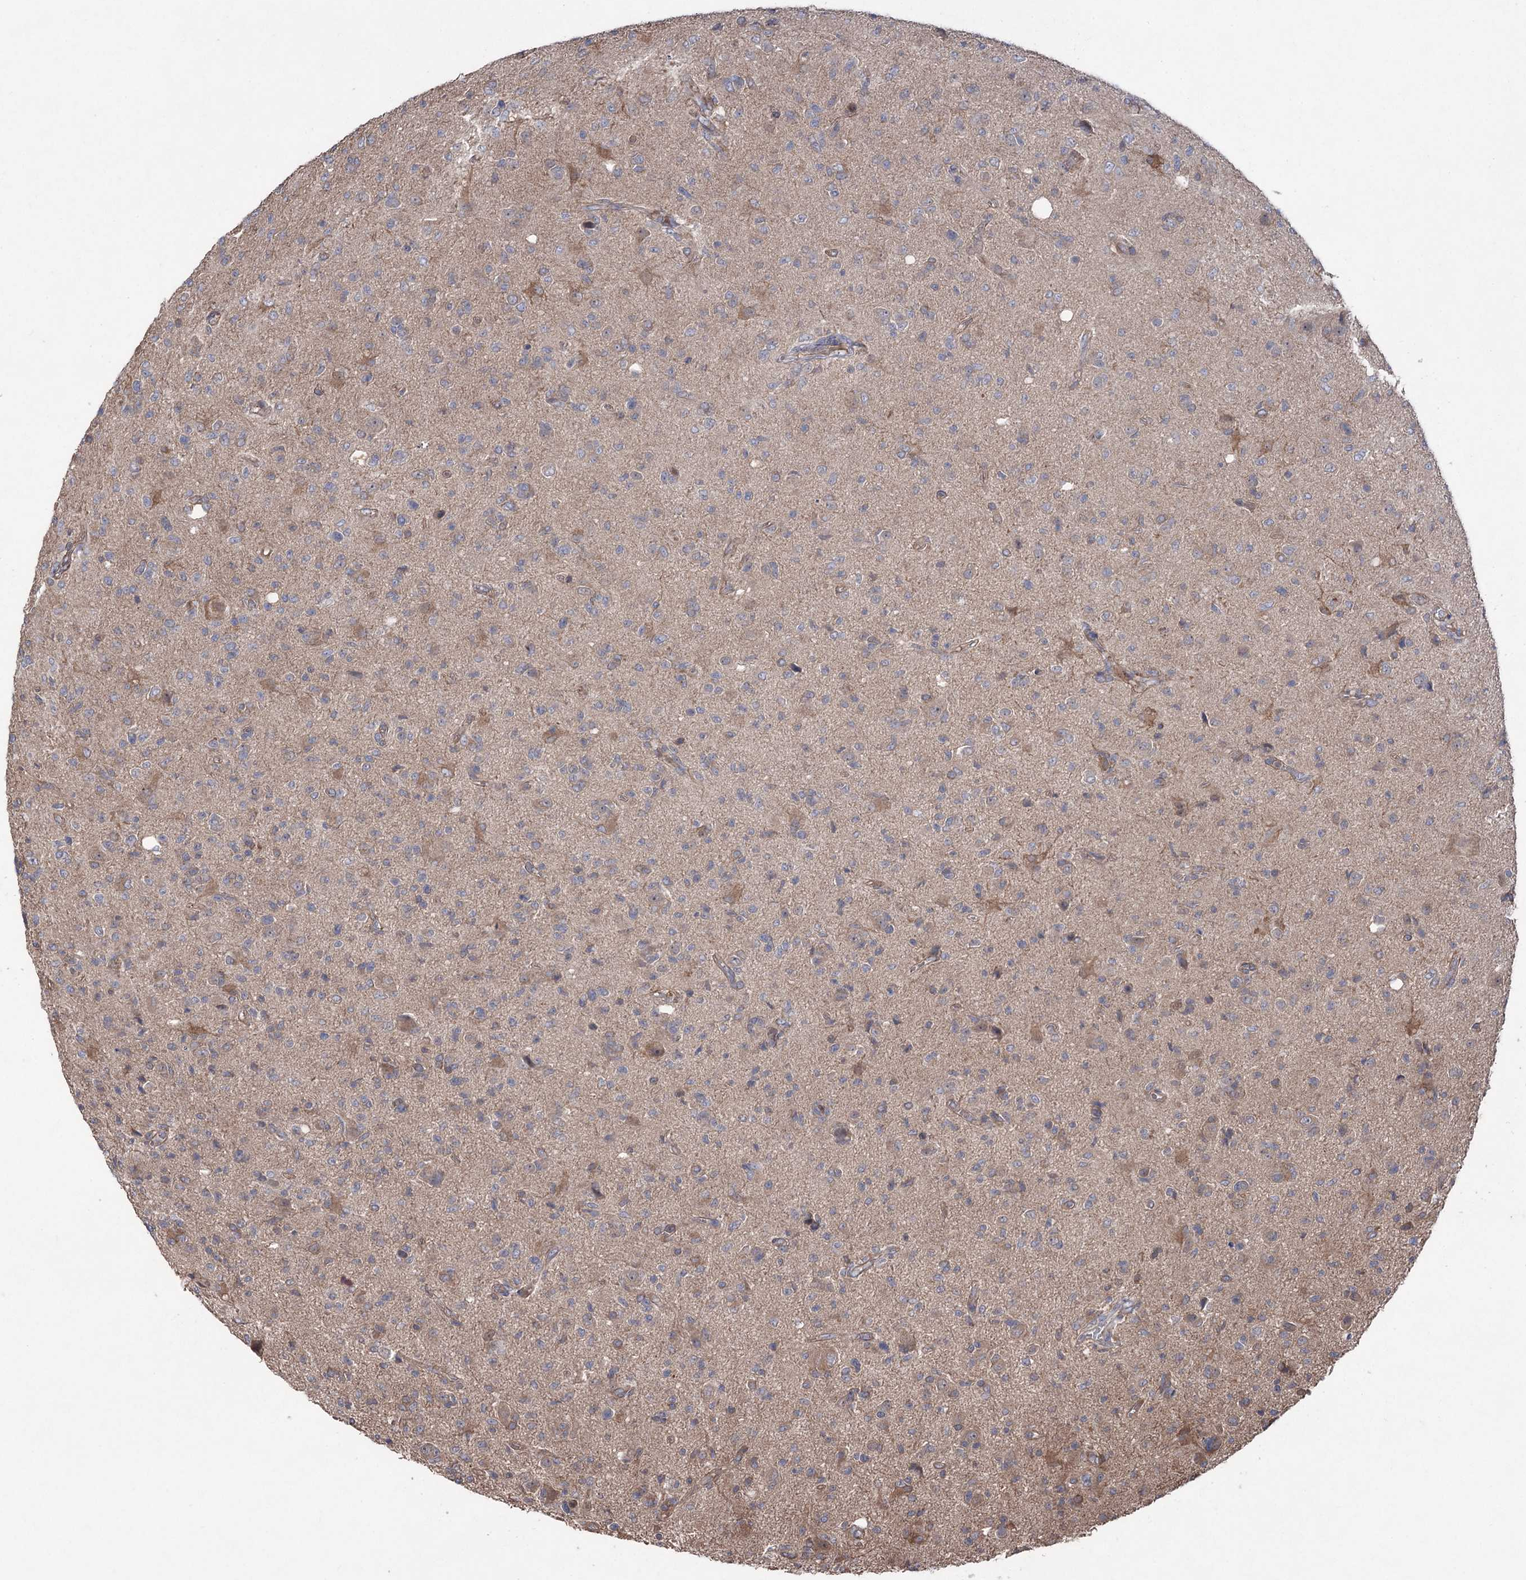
{"staining": {"intensity": "negative", "quantity": "none", "location": "none"}, "tissue": "glioma", "cell_type": "Tumor cells", "image_type": "cancer", "snomed": [{"axis": "morphology", "description": "Glioma, malignant, High grade"}, {"axis": "topography", "description": "Brain"}], "caption": "Immunohistochemistry (IHC) image of neoplastic tissue: glioma stained with DAB demonstrates no significant protein positivity in tumor cells.", "gene": "LARS2", "patient": {"sex": "female", "age": 57}}